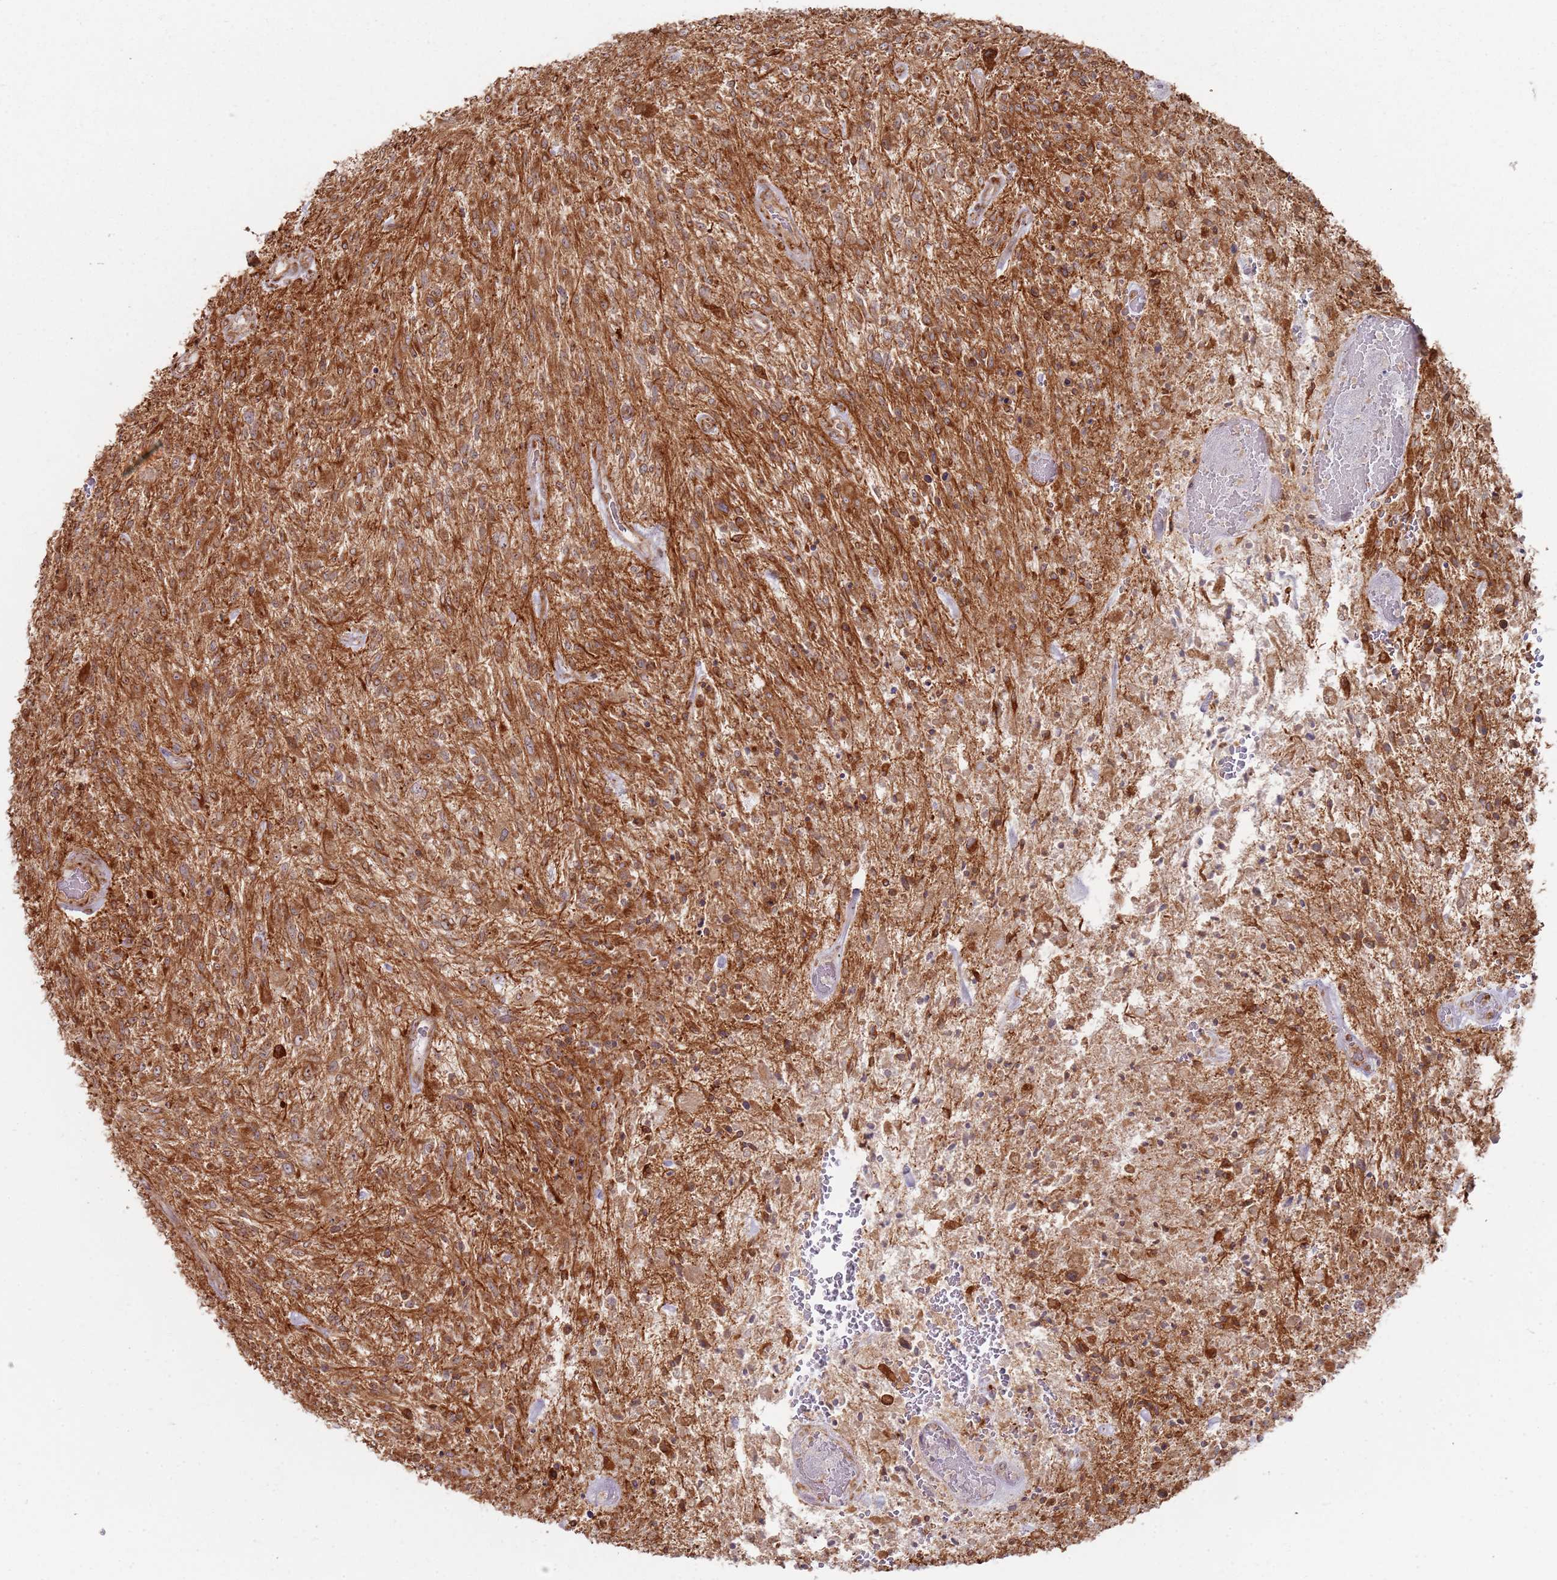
{"staining": {"intensity": "moderate", "quantity": ">75%", "location": "cytoplasmic/membranous"}, "tissue": "glioma", "cell_type": "Tumor cells", "image_type": "cancer", "snomed": [{"axis": "morphology", "description": "Glioma, malignant, High grade"}, {"axis": "topography", "description": "Brain"}], "caption": "High-grade glioma (malignant) was stained to show a protein in brown. There is medium levels of moderate cytoplasmic/membranous expression in approximately >75% of tumor cells.", "gene": "PHF21A", "patient": {"sex": "male", "age": 47}}